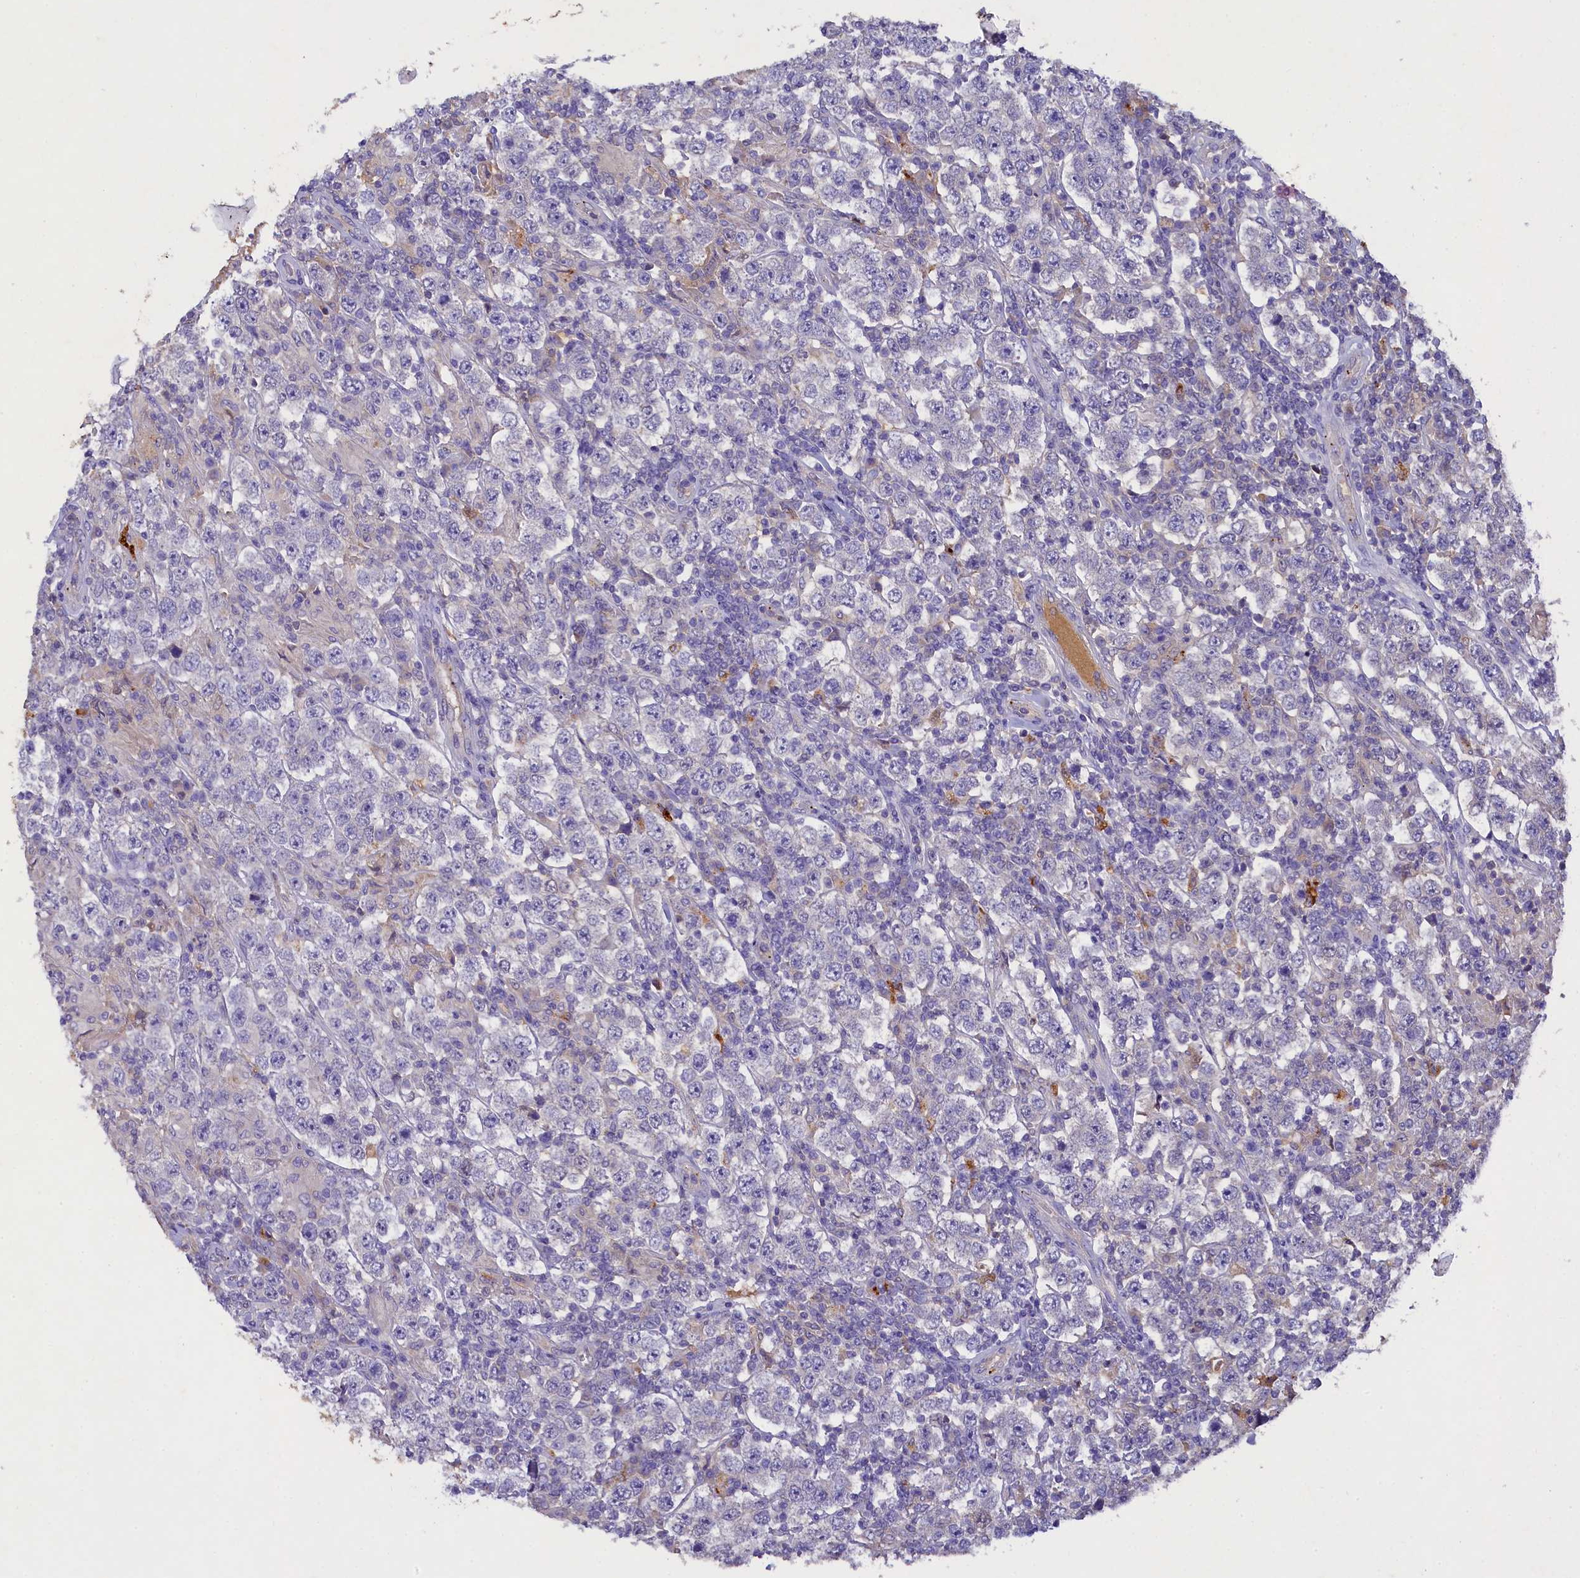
{"staining": {"intensity": "negative", "quantity": "none", "location": "none"}, "tissue": "testis cancer", "cell_type": "Tumor cells", "image_type": "cancer", "snomed": [{"axis": "morphology", "description": "Normal tissue, NOS"}, {"axis": "morphology", "description": "Urothelial carcinoma, High grade"}, {"axis": "morphology", "description": "Seminoma, NOS"}, {"axis": "morphology", "description": "Carcinoma, Embryonal, NOS"}, {"axis": "topography", "description": "Urinary bladder"}, {"axis": "topography", "description": "Testis"}], "caption": "The image reveals no staining of tumor cells in testis embryonal carcinoma.", "gene": "TGDS", "patient": {"sex": "male", "age": 41}}